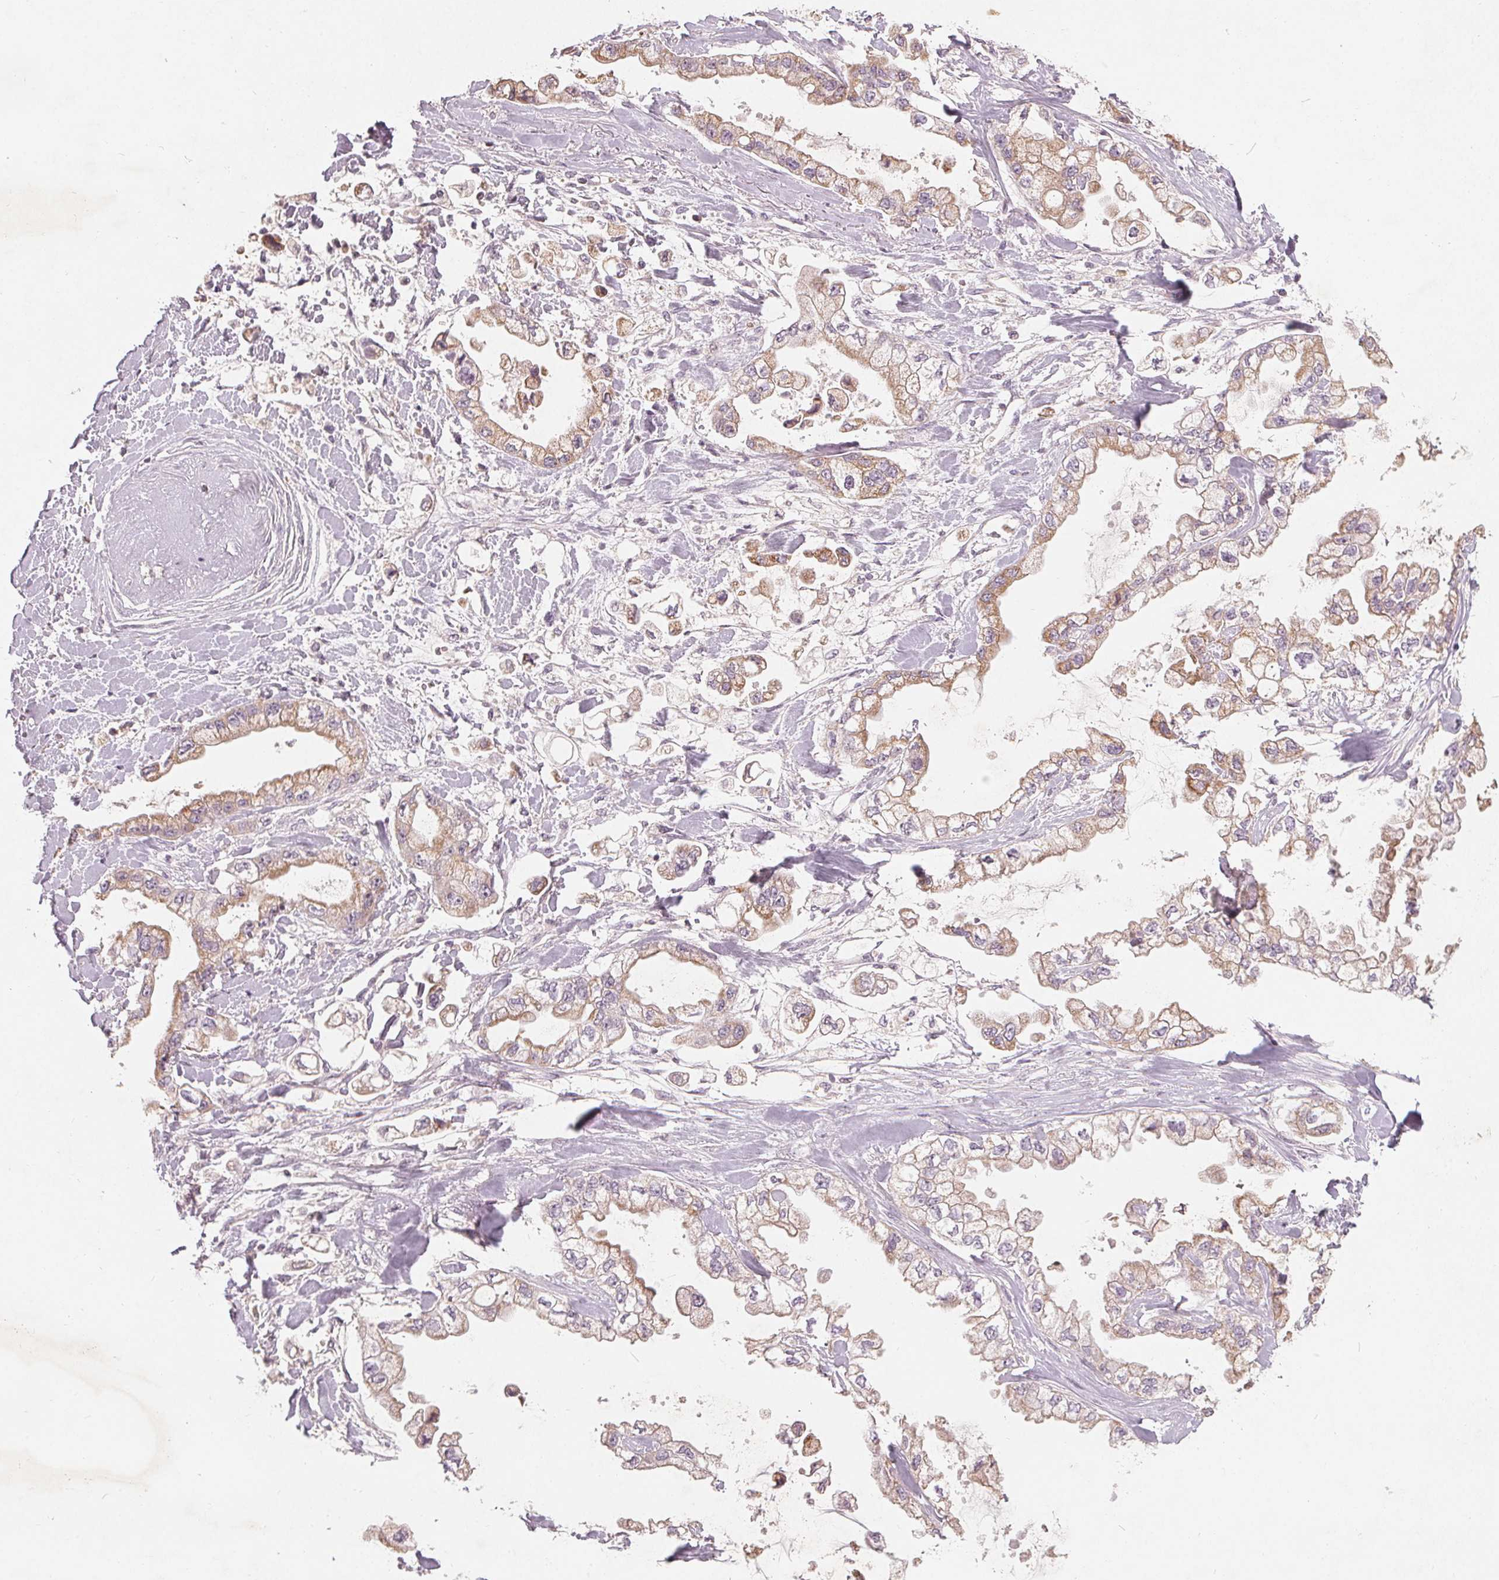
{"staining": {"intensity": "moderate", "quantity": "25%-75%", "location": "cytoplasmic/membranous"}, "tissue": "stomach cancer", "cell_type": "Tumor cells", "image_type": "cancer", "snomed": [{"axis": "morphology", "description": "Adenocarcinoma, NOS"}, {"axis": "topography", "description": "Stomach"}], "caption": "The immunohistochemical stain labels moderate cytoplasmic/membranous expression in tumor cells of stomach adenocarcinoma tissue. (brown staining indicates protein expression, while blue staining denotes nuclei).", "gene": "TRIM60", "patient": {"sex": "male", "age": 62}}